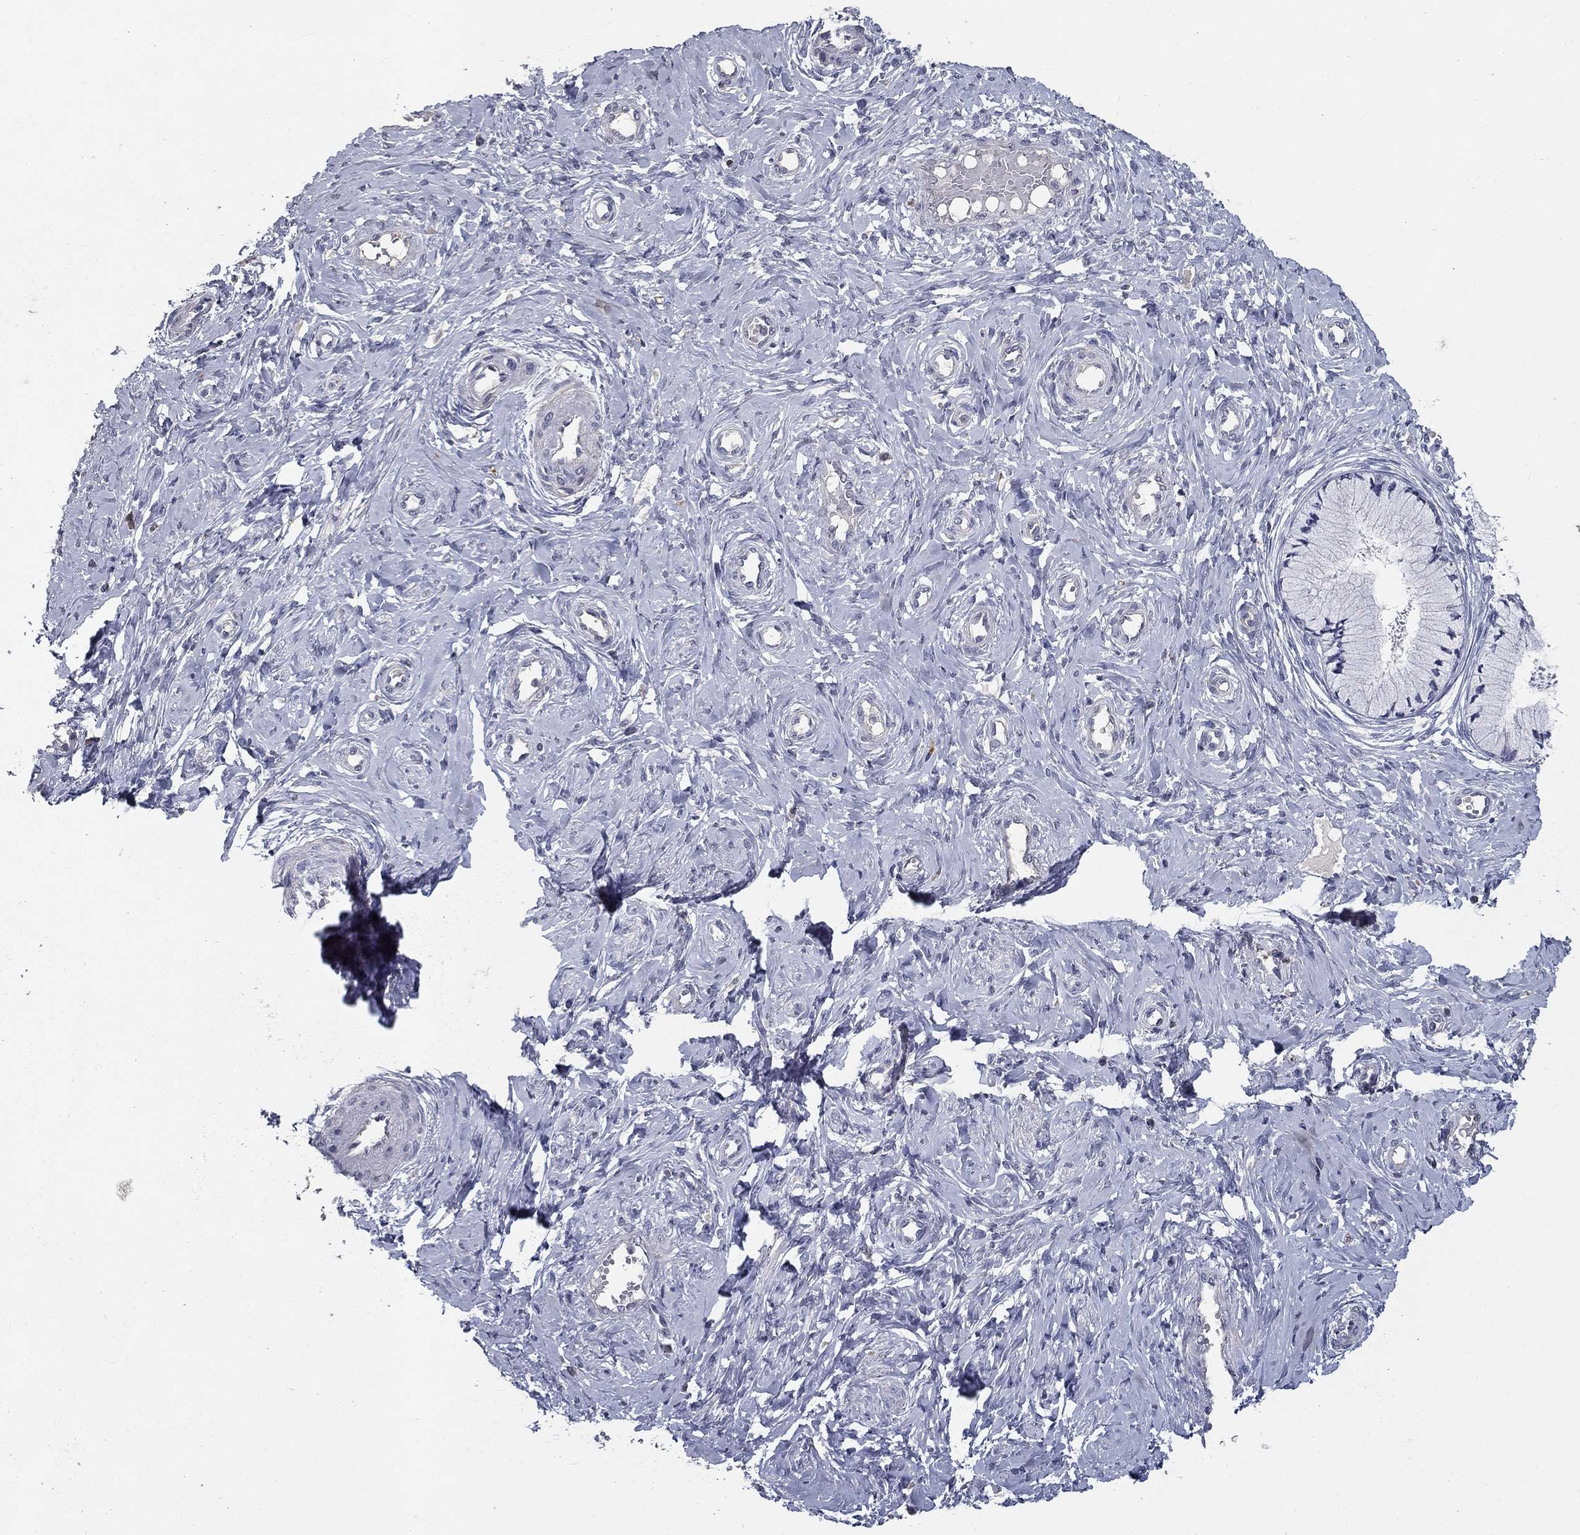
{"staining": {"intensity": "negative", "quantity": "none", "location": "none"}, "tissue": "cervix", "cell_type": "Glandular cells", "image_type": "normal", "snomed": [{"axis": "morphology", "description": "Normal tissue, NOS"}, {"axis": "topography", "description": "Cervix"}], "caption": "Photomicrograph shows no protein expression in glandular cells of unremarkable cervix.", "gene": "CD274", "patient": {"sex": "female", "age": 37}}